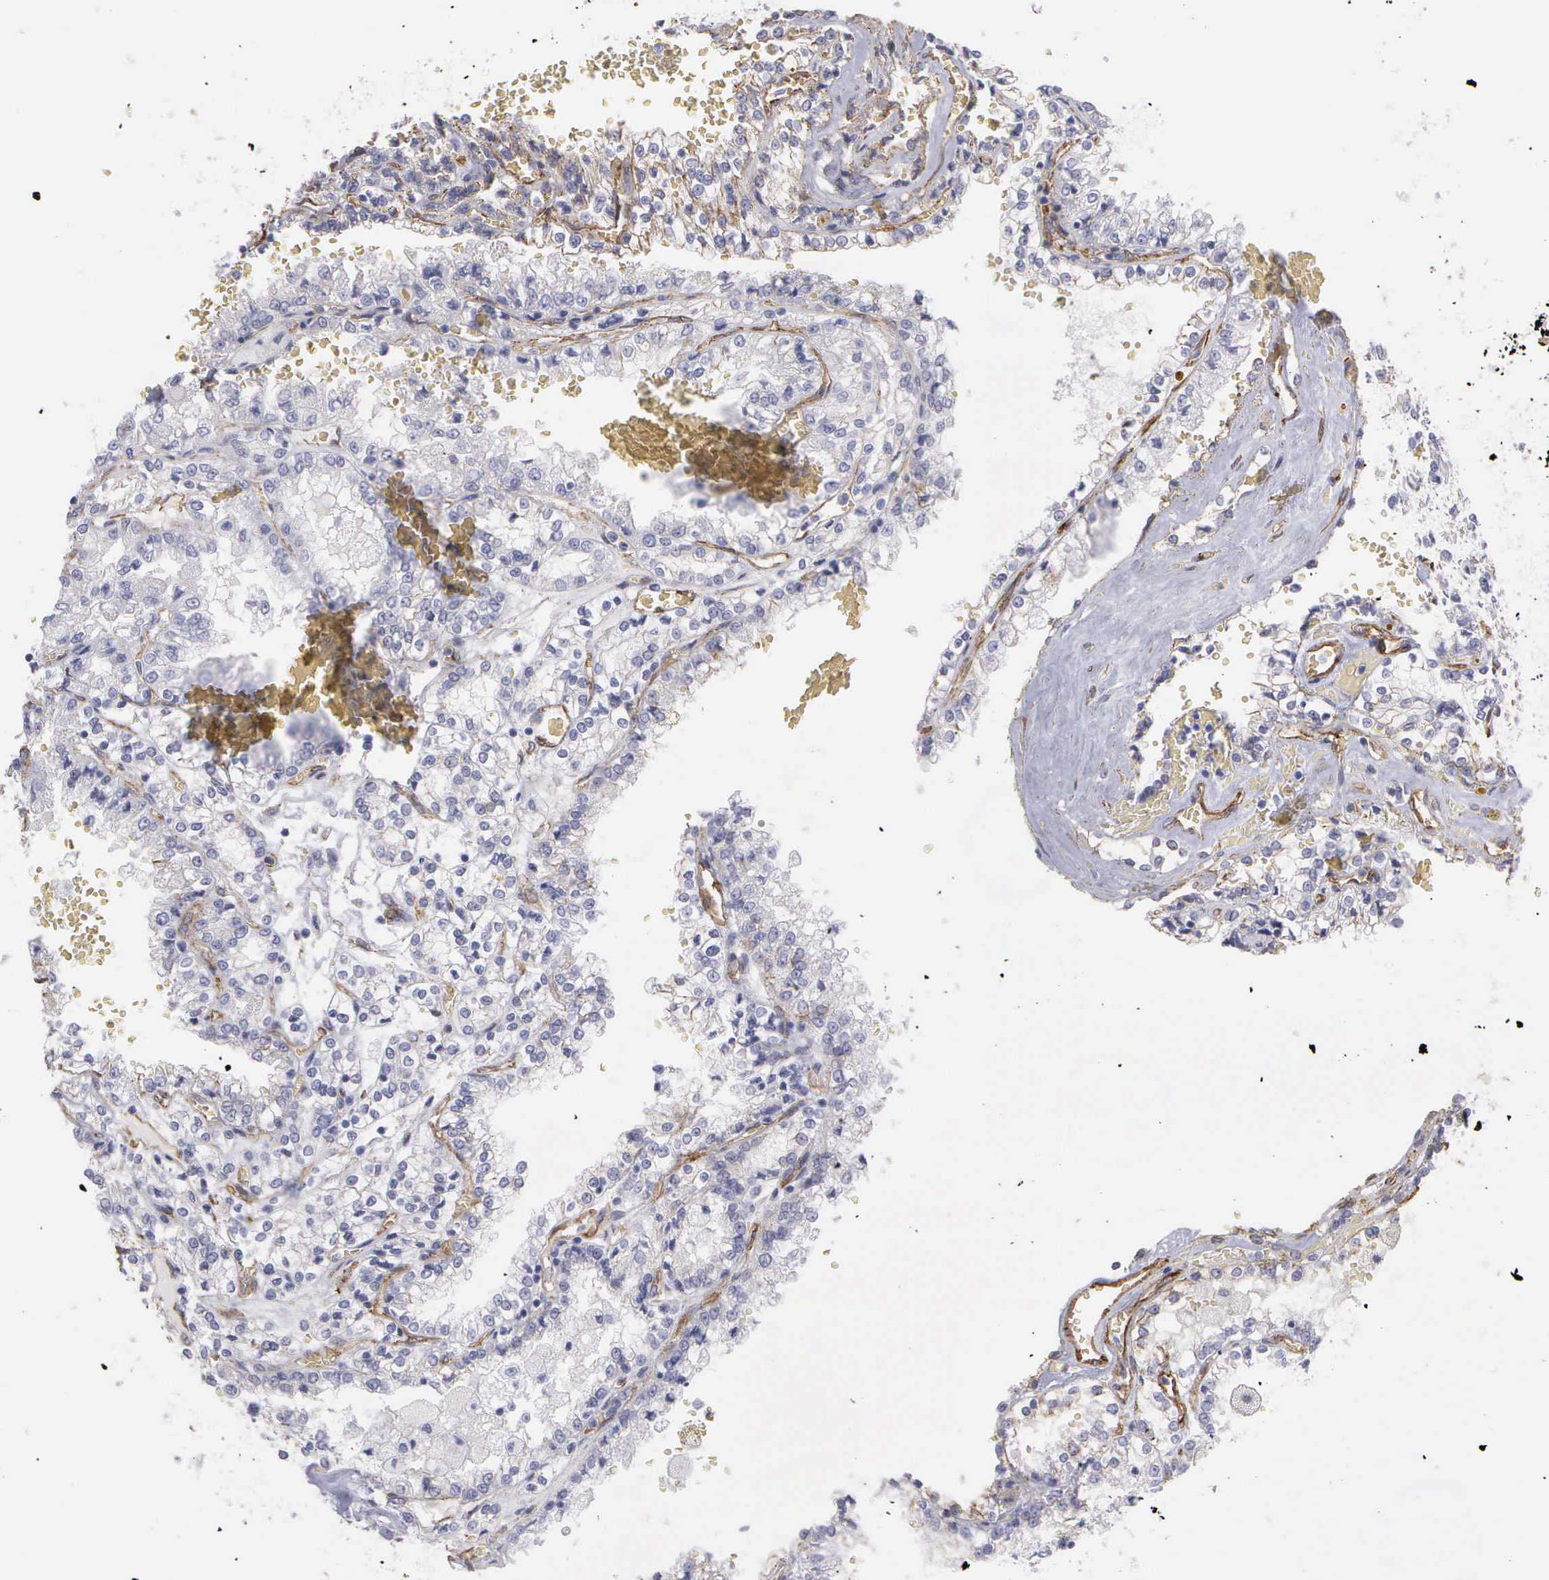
{"staining": {"intensity": "negative", "quantity": "none", "location": "none"}, "tissue": "renal cancer", "cell_type": "Tumor cells", "image_type": "cancer", "snomed": [{"axis": "morphology", "description": "Adenocarcinoma, NOS"}, {"axis": "topography", "description": "Kidney"}], "caption": "High power microscopy image of an immunohistochemistry histopathology image of renal cancer, revealing no significant expression in tumor cells.", "gene": "MAGEB10", "patient": {"sex": "female", "age": 56}}